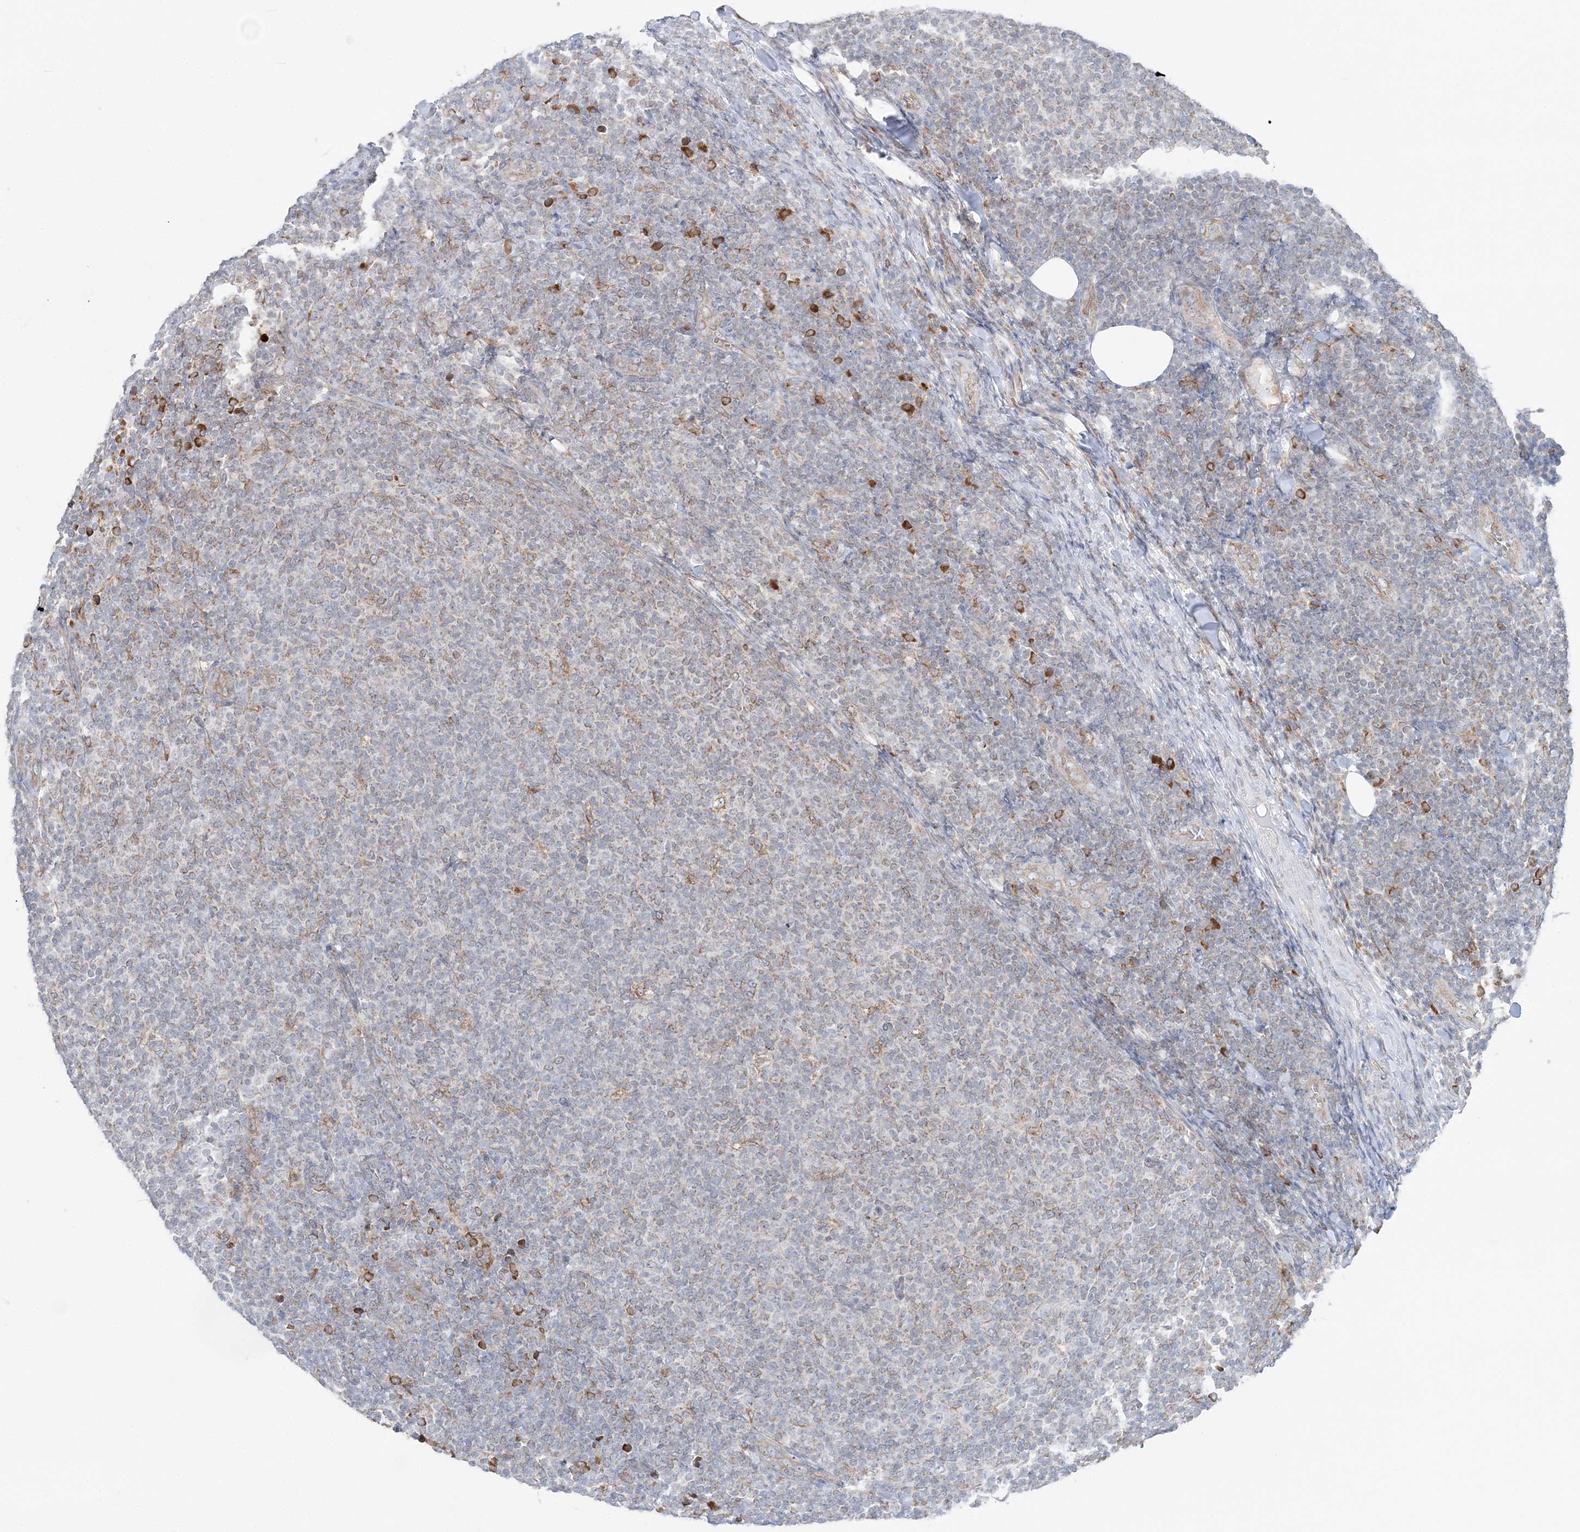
{"staining": {"intensity": "strong", "quantity": "<25%", "location": "cytoplasmic/membranous"}, "tissue": "lymphoma", "cell_type": "Tumor cells", "image_type": "cancer", "snomed": [{"axis": "morphology", "description": "Malignant lymphoma, non-Hodgkin's type, Low grade"}, {"axis": "topography", "description": "Lymph node"}], "caption": "This micrograph displays immunohistochemistry (IHC) staining of human malignant lymphoma, non-Hodgkin's type (low-grade), with medium strong cytoplasmic/membranous staining in approximately <25% of tumor cells.", "gene": "TMED10", "patient": {"sex": "male", "age": 66}}